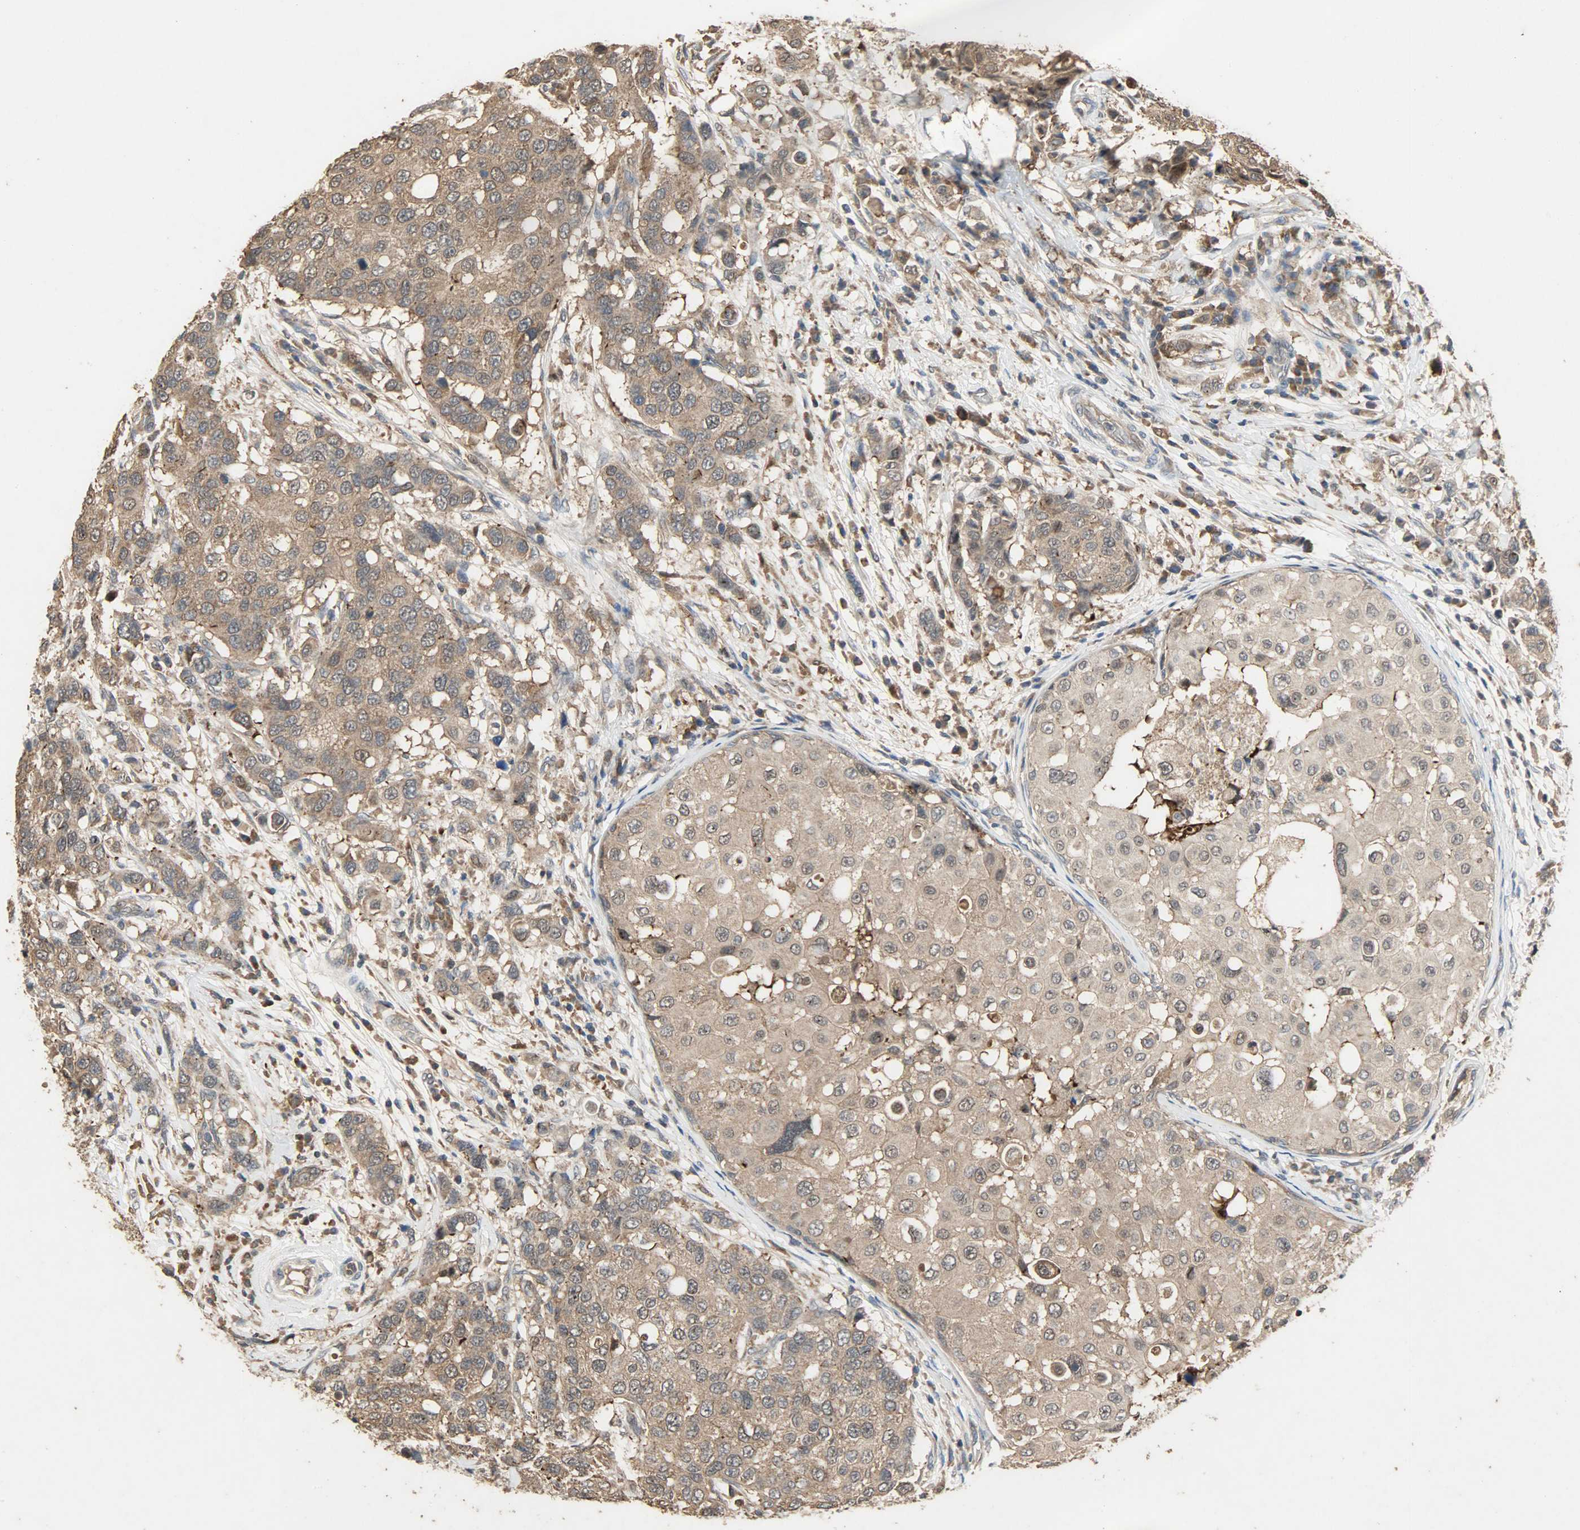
{"staining": {"intensity": "moderate", "quantity": ">75%", "location": "cytoplasmic/membranous"}, "tissue": "breast cancer", "cell_type": "Tumor cells", "image_type": "cancer", "snomed": [{"axis": "morphology", "description": "Duct carcinoma"}, {"axis": "topography", "description": "Breast"}], "caption": "Immunohistochemistry (DAB (3,3'-diaminobenzidine)) staining of human breast cancer (invasive ductal carcinoma) reveals moderate cytoplasmic/membranous protein expression in about >75% of tumor cells.", "gene": "CDKN2C", "patient": {"sex": "female", "age": 27}}